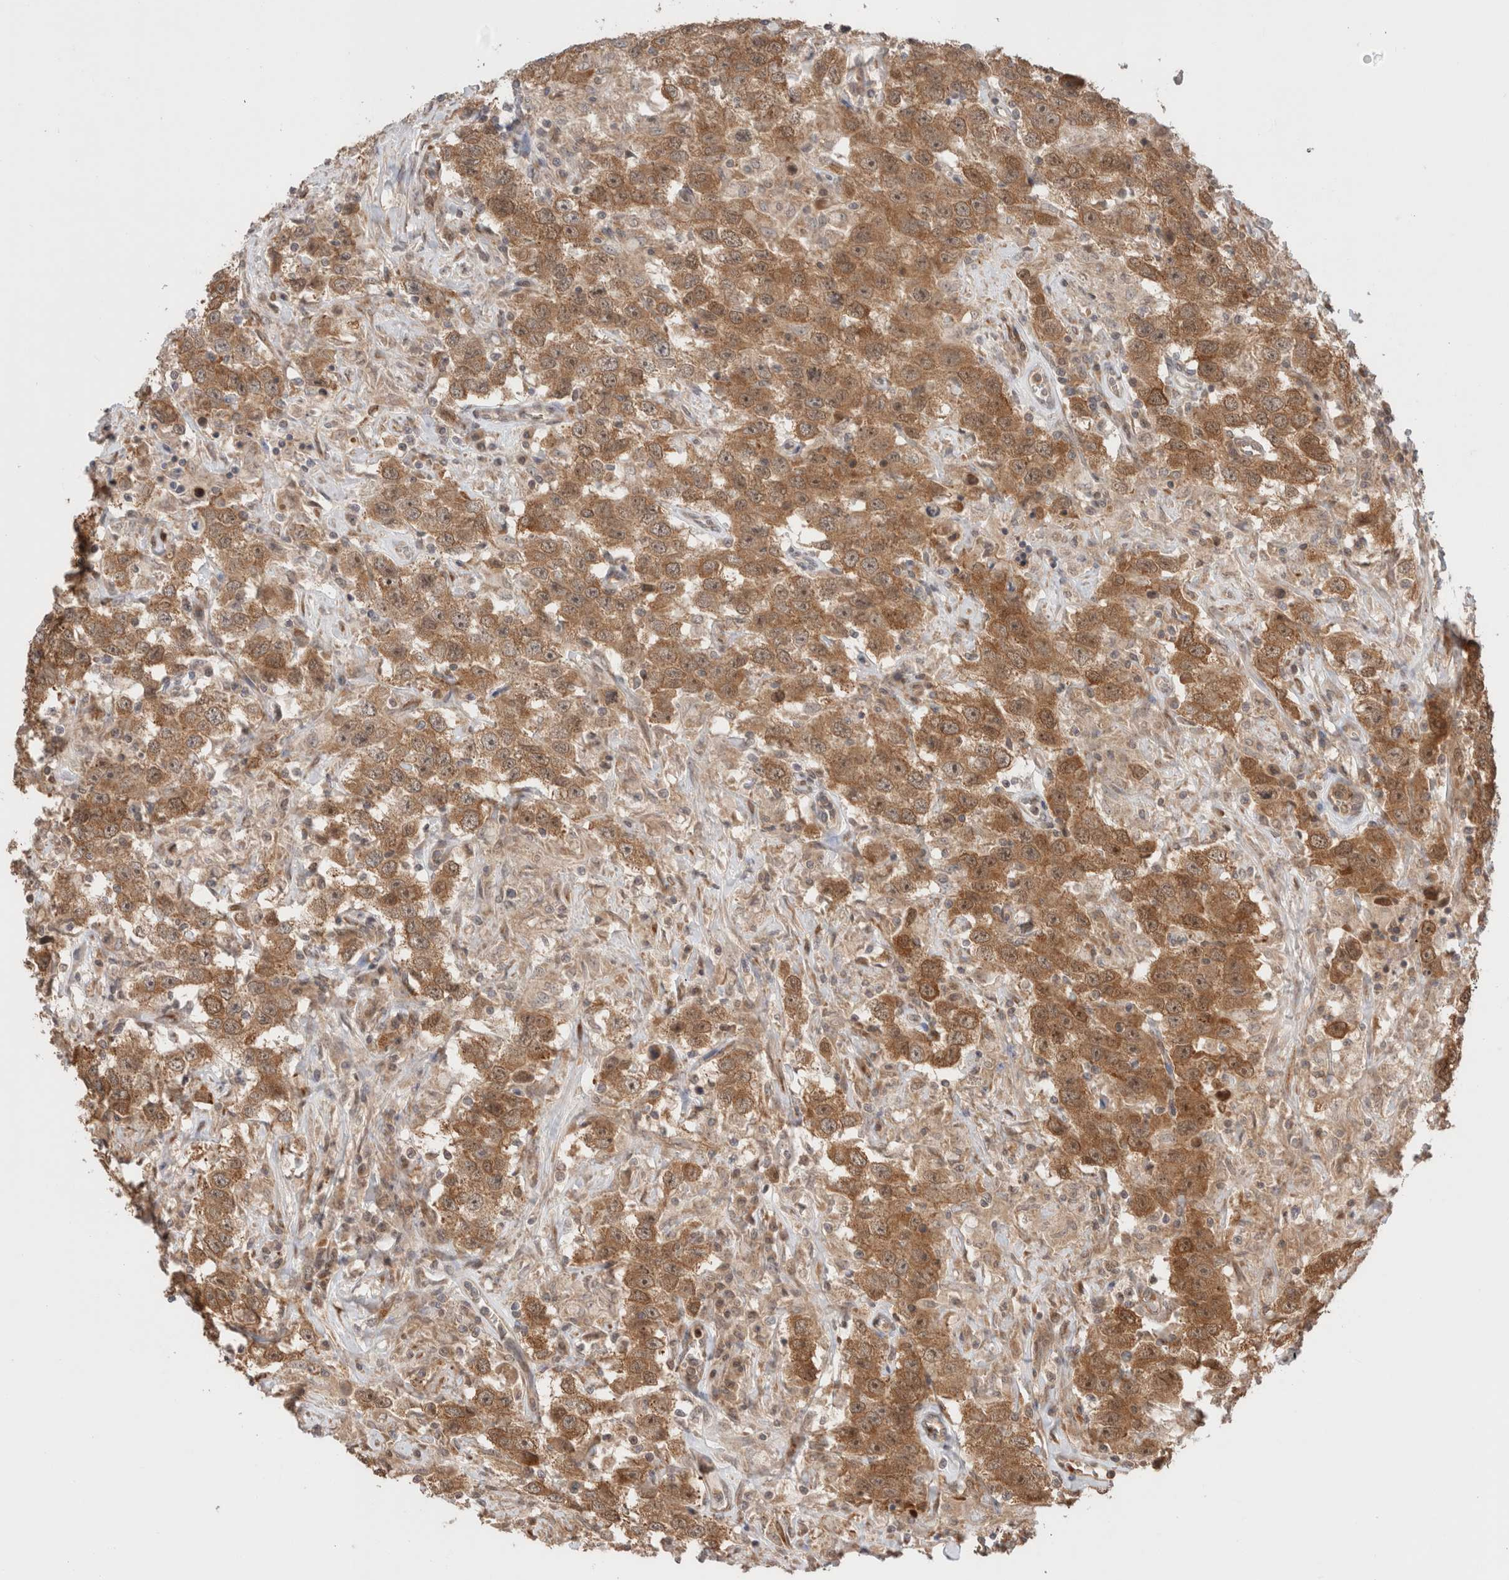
{"staining": {"intensity": "moderate", "quantity": ">75%", "location": "cytoplasmic/membranous"}, "tissue": "testis cancer", "cell_type": "Tumor cells", "image_type": "cancer", "snomed": [{"axis": "morphology", "description": "Seminoma, NOS"}, {"axis": "topography", "description": "Testis"}], "caption": "Immunohistochemical staining of human testis cancer (seminoma) displays medium levels of moderate cytoplasmic/membranous protein expression in approximately >75% of tumor cells. The protein of interest is stained brown, and the nuclei are stained in blue (DAB IHC with brightfield microscopy, high magnification).", "gene": "ZNF649", "patient": {"sex": "male", "age": 41}}